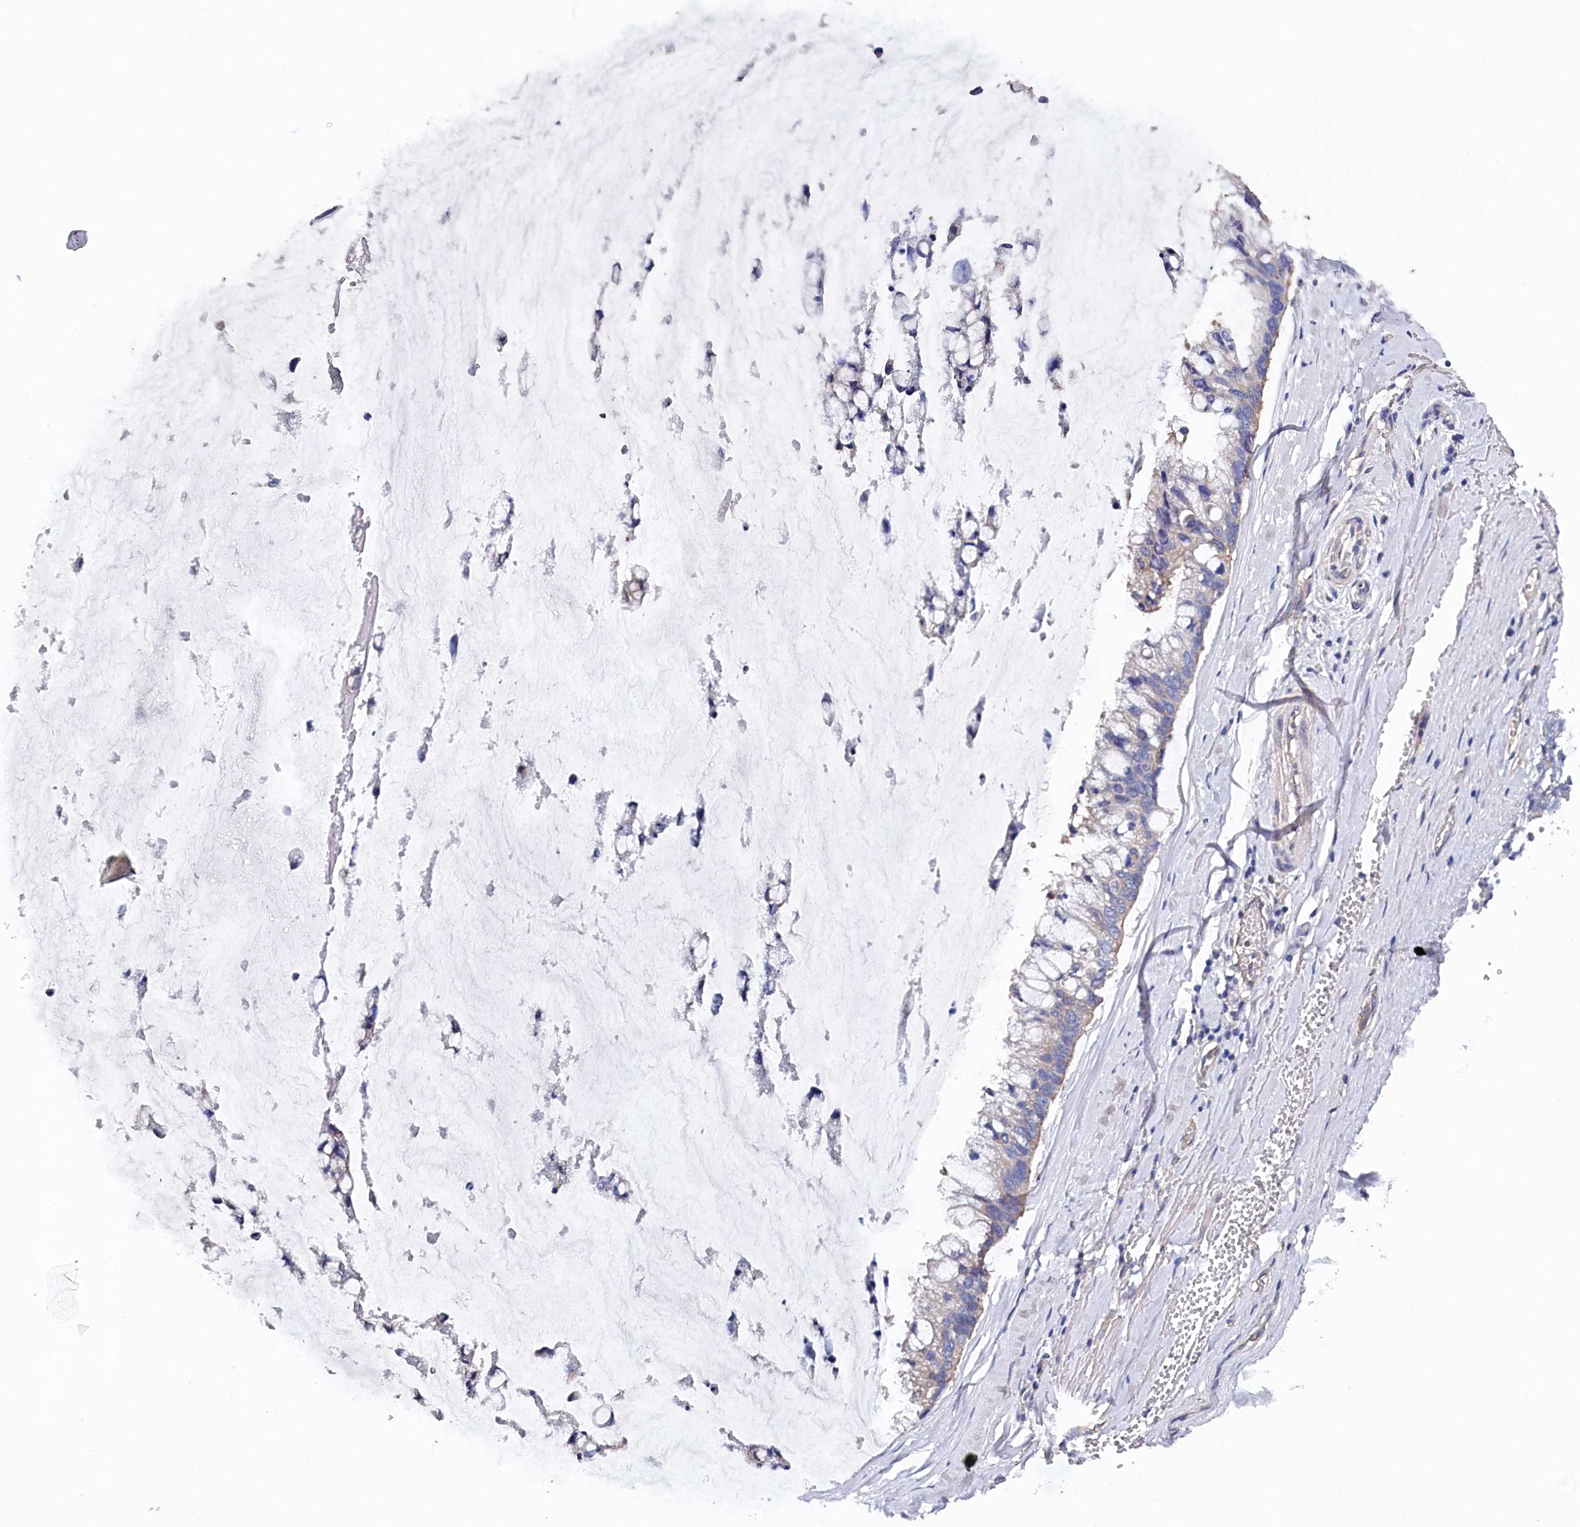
{"staining": {"intensity": "weak", "quantity": "<25%", "location": "cytoplasmic/membranous"}, "tissue": "ovarian cancer", "cell_type": "Tumor cells", "image_type": "cancer", "snomed": [{"axis": "morphology", "description": "Cystadenocarcinoma, mucinous, NOS"}, {"axis": "topography", "description": "Ovary"}], "caption": "Immunohistochemistry of human ovarian mucinous cystadenocarcinoma exhibits no staining in tumor cells.", "gene": "BHMT", "patient": {"sex": "female", "age": 39}}